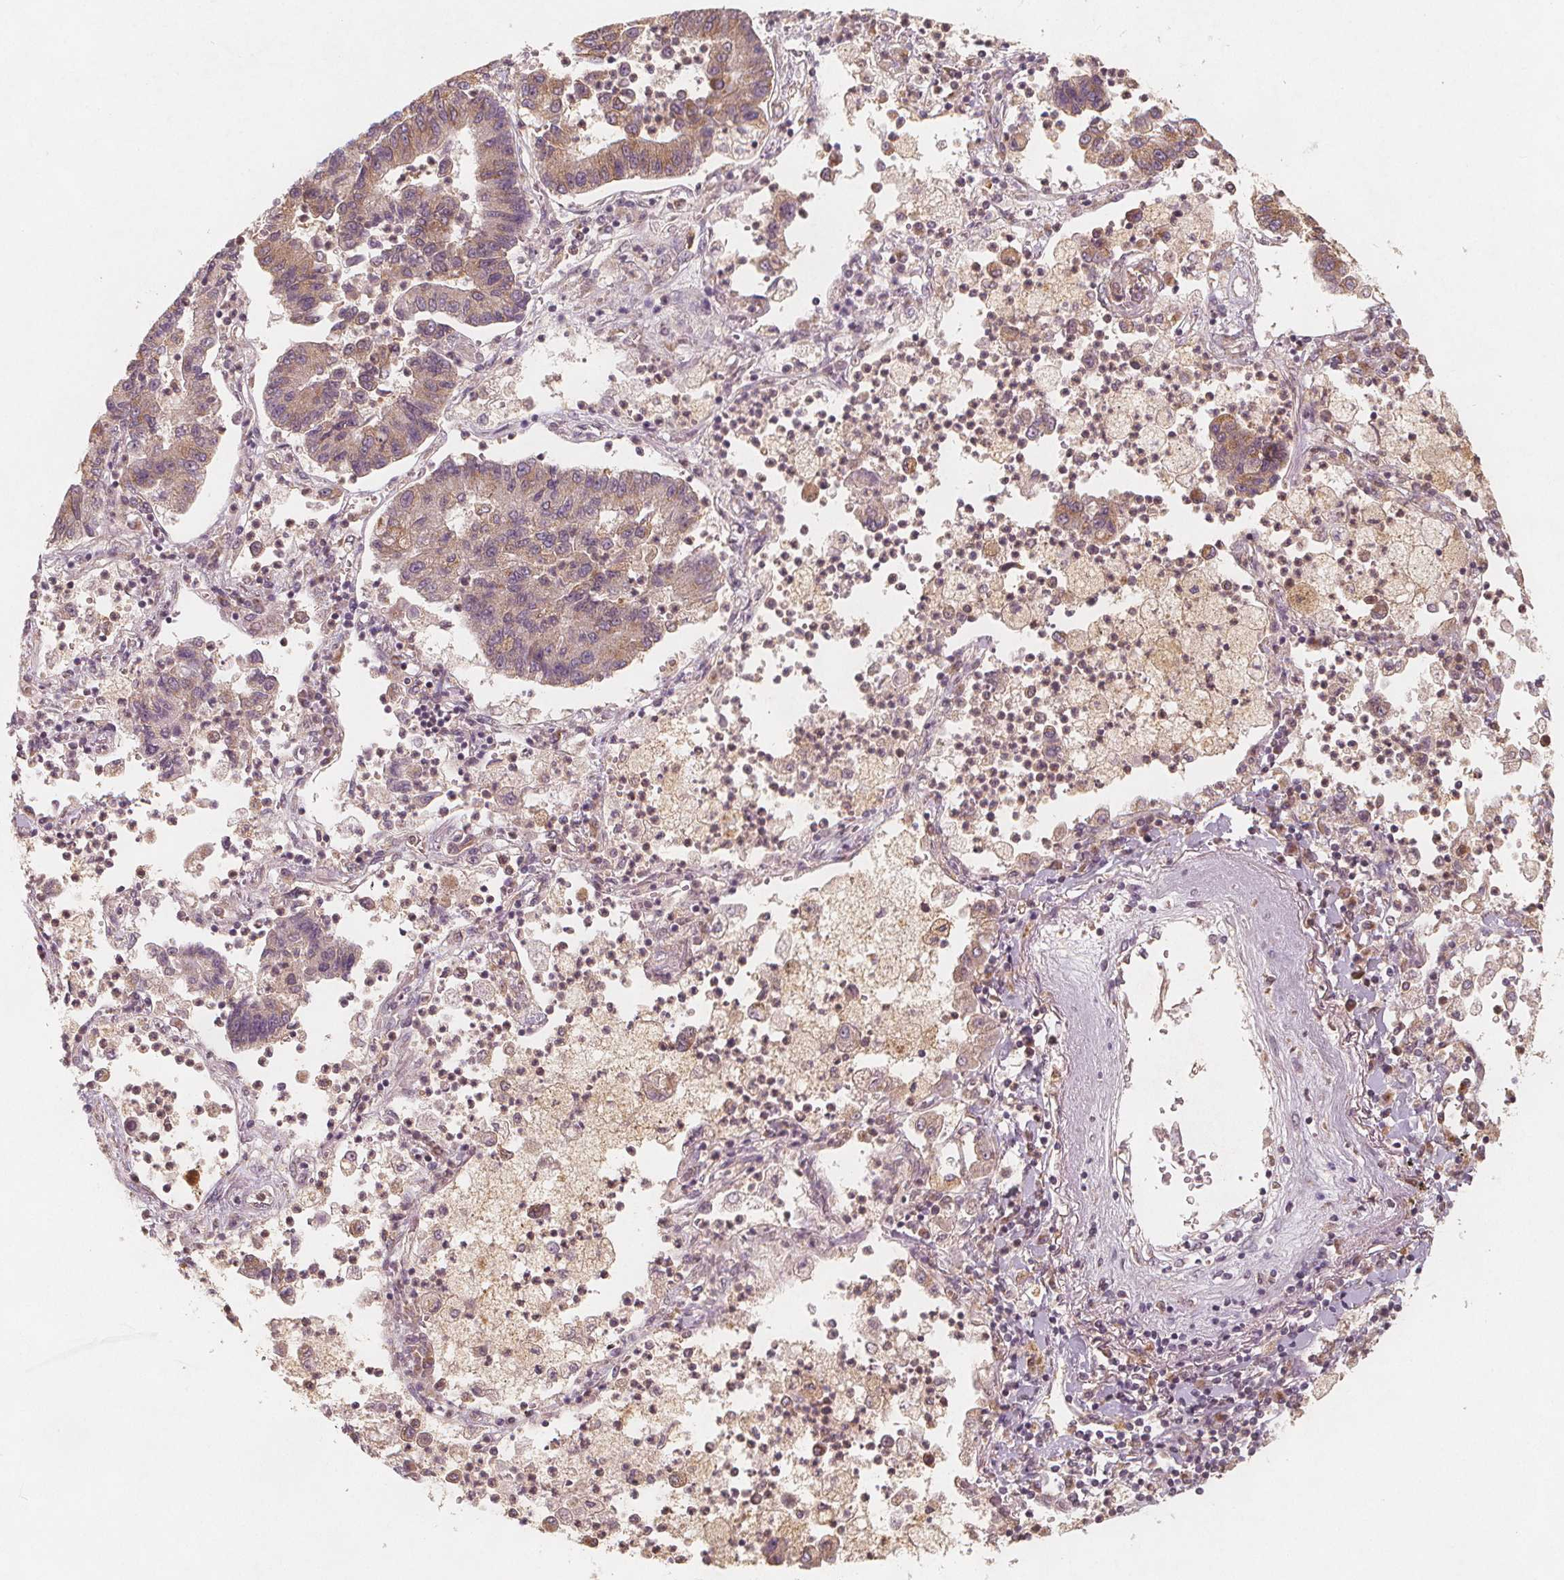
{"staining": {"intensity": "weak", "quantity": "<25%", "location": "cytoplasmic/membranous"}, "tissue": "lung cancer", "cell_type": "Tumor cells", "image_type": "cancer", "snomed": [{"axis": "morphology", "description": "Adenocarcinoma, NOS"}, {"axis": "topography", "description": "Lung"}], "caption": "Immunohistochemistry photomicrograph of neoplastic tissue: lung adenocarcinoma stained with DAB (3,3'-diaminobenzidine) reveals no significant protein positivity in tumor cells. (Stains: DAB (3,3'-diaminobenzidine) IHC with hematoxylin counter stain, Microscopy: brightfield microscopy at high magnification).", "gene": "NCSTN", "patient": {"sex": "female", "age": 57}}